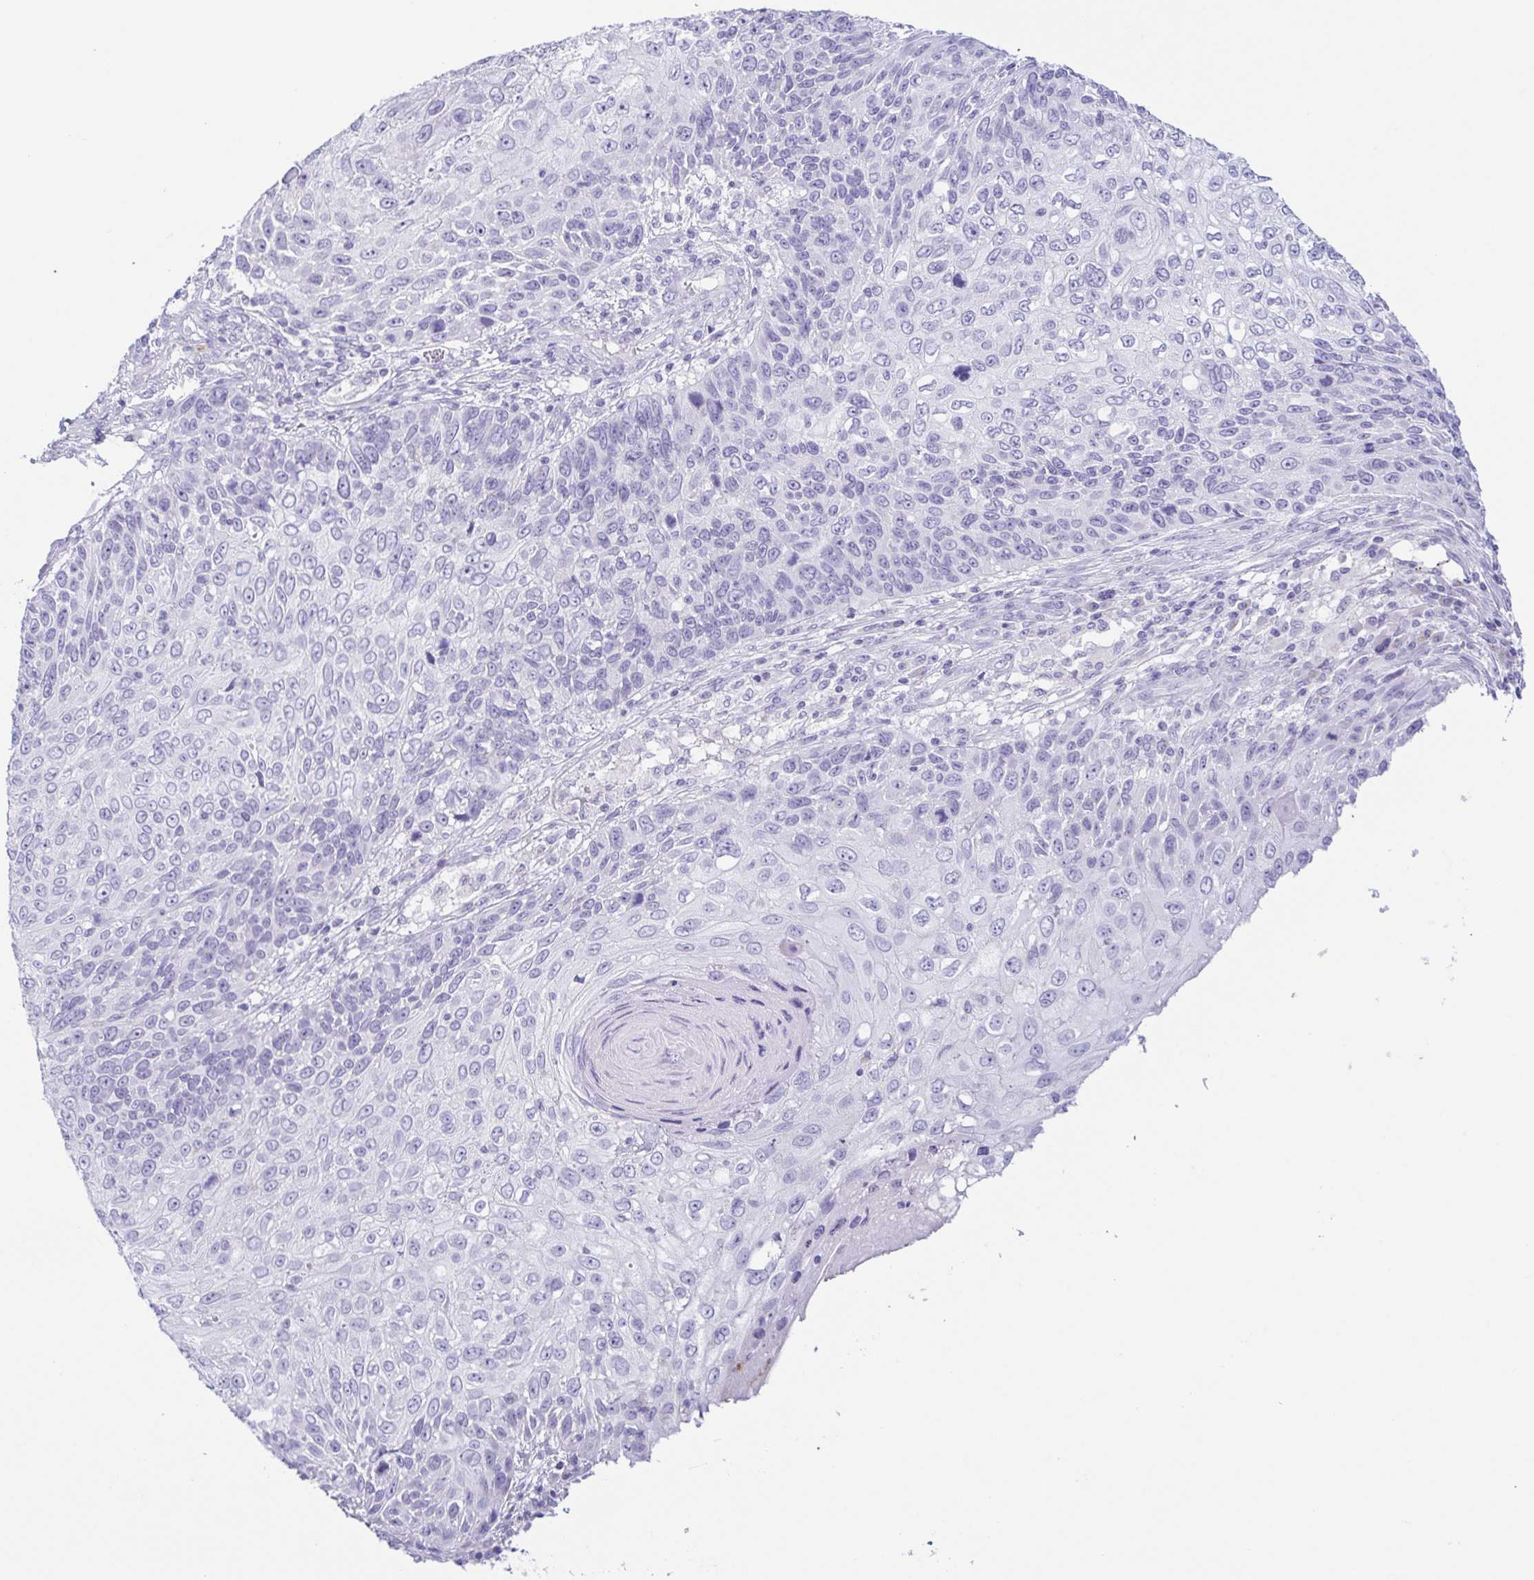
{"staining": {"intensity": "negative", "quantity": "none", "location": "none"}, "tissue": "skin cancer", "cell_type": "Tumor cells", "image_type": "cancer", "snomed": [{"axis": "morphology", "description": "Squamous cell carcinoma, NOS"}, {"axis": "topography", "description": "Skin"}], "caption": "Immunohistochemistry (IHC) photomicrograph of neoplastic tissue: skin cancer stained with DAB exhibits no significant protein positivity in tumor cells. (IHC, brightfield microscopy, high magnification).", "gene": "AZU1", "patient": {"sex": "male", "age": 92}}